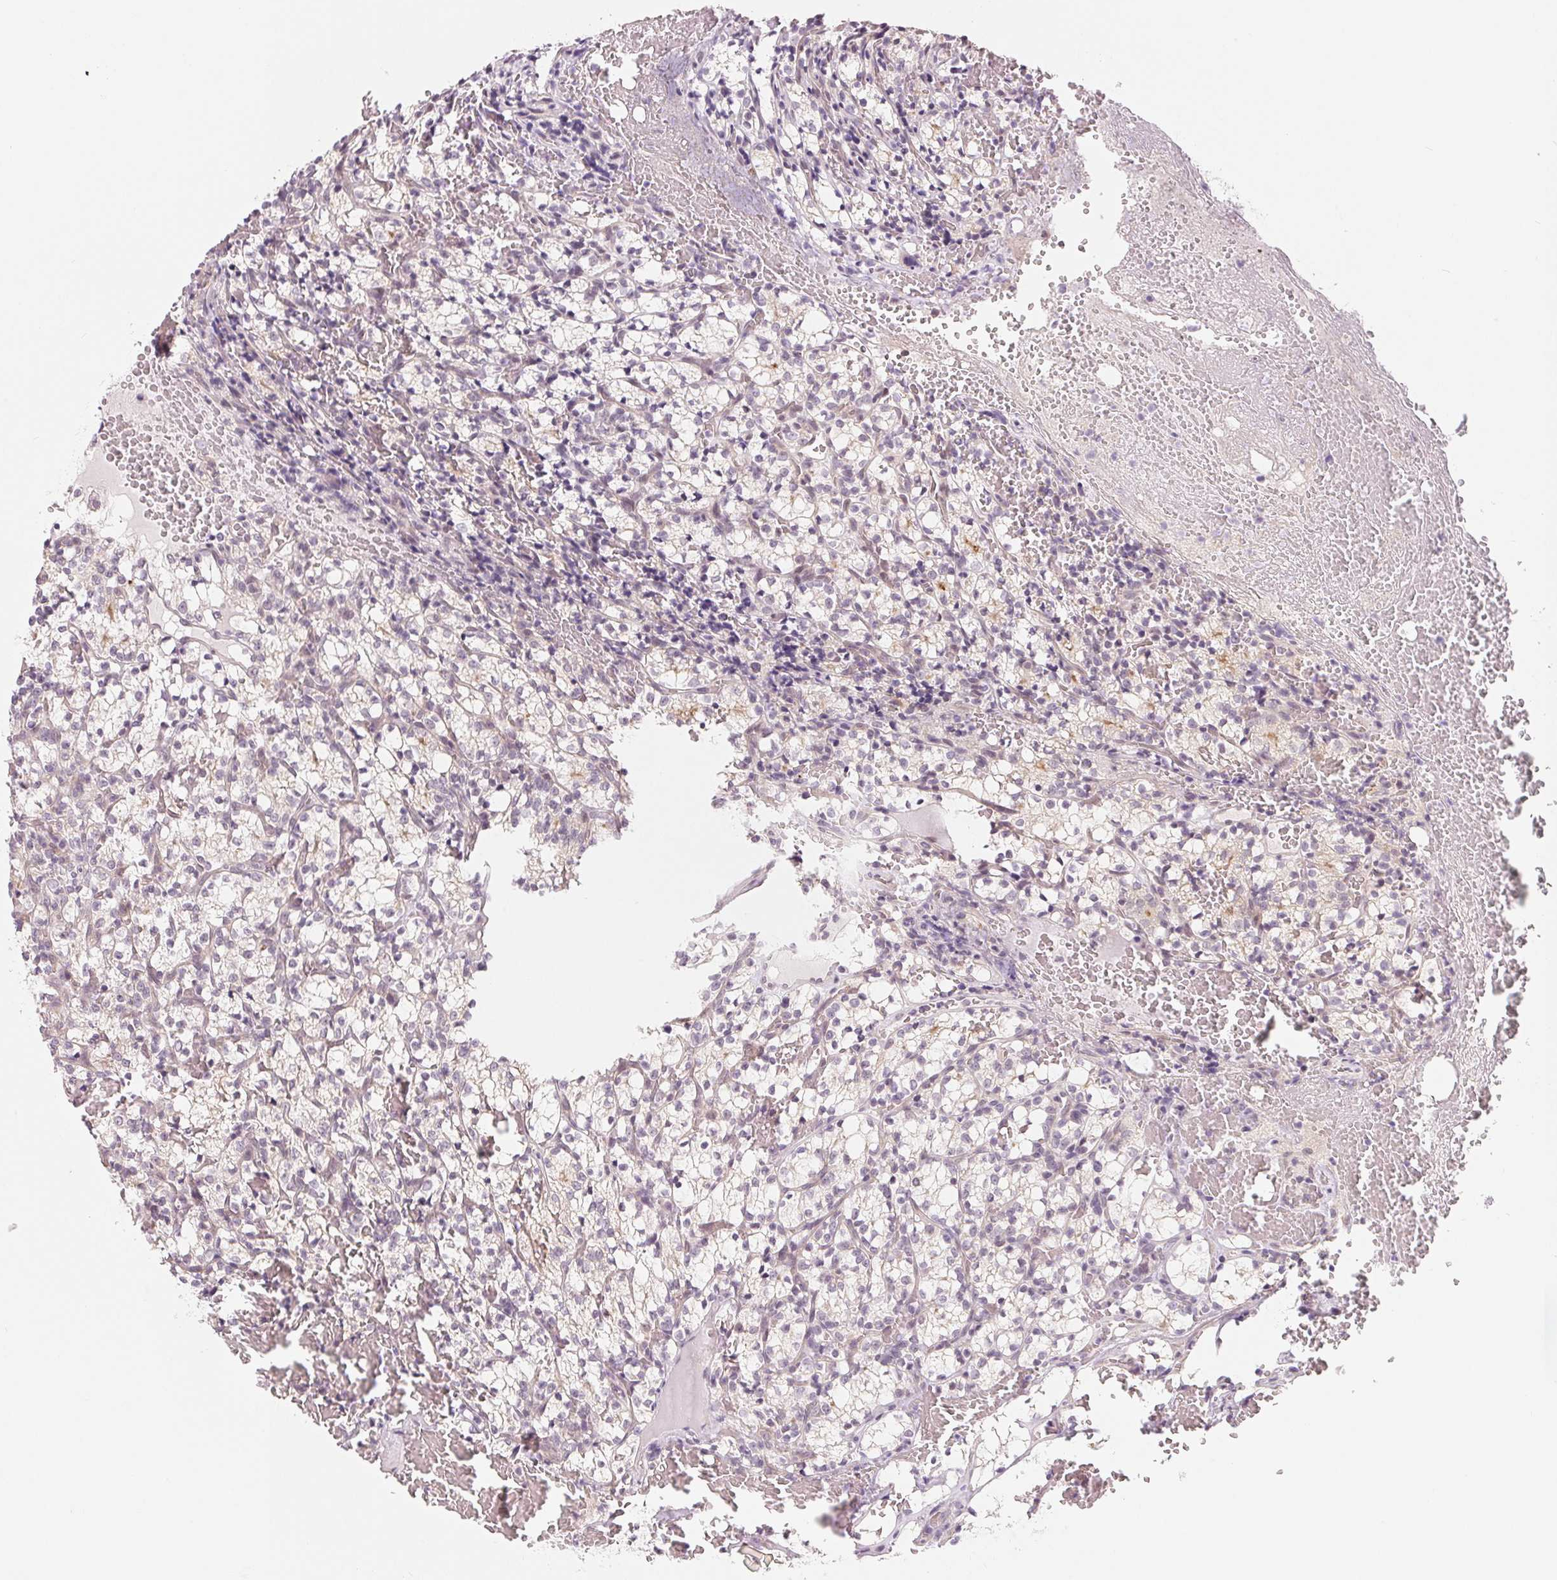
{"staining": {"intensity": "negative", "quantity": "none", "location": "none"}, "tissue": "renal cancer", "cell_type": "Tumor cells", "image_type": "cancer", "snomed": [{"axis": "morphology", "description": "Adenocarcinoma, NOS"}, {"axis": "topography", "description": "Kidney"}], "caption": "Renal cancer was stained to show a protein in brown. There is no significant positivity in tumor cells.", "gene": "CFC1", "patient": {"sex": "female", "age": 69}}